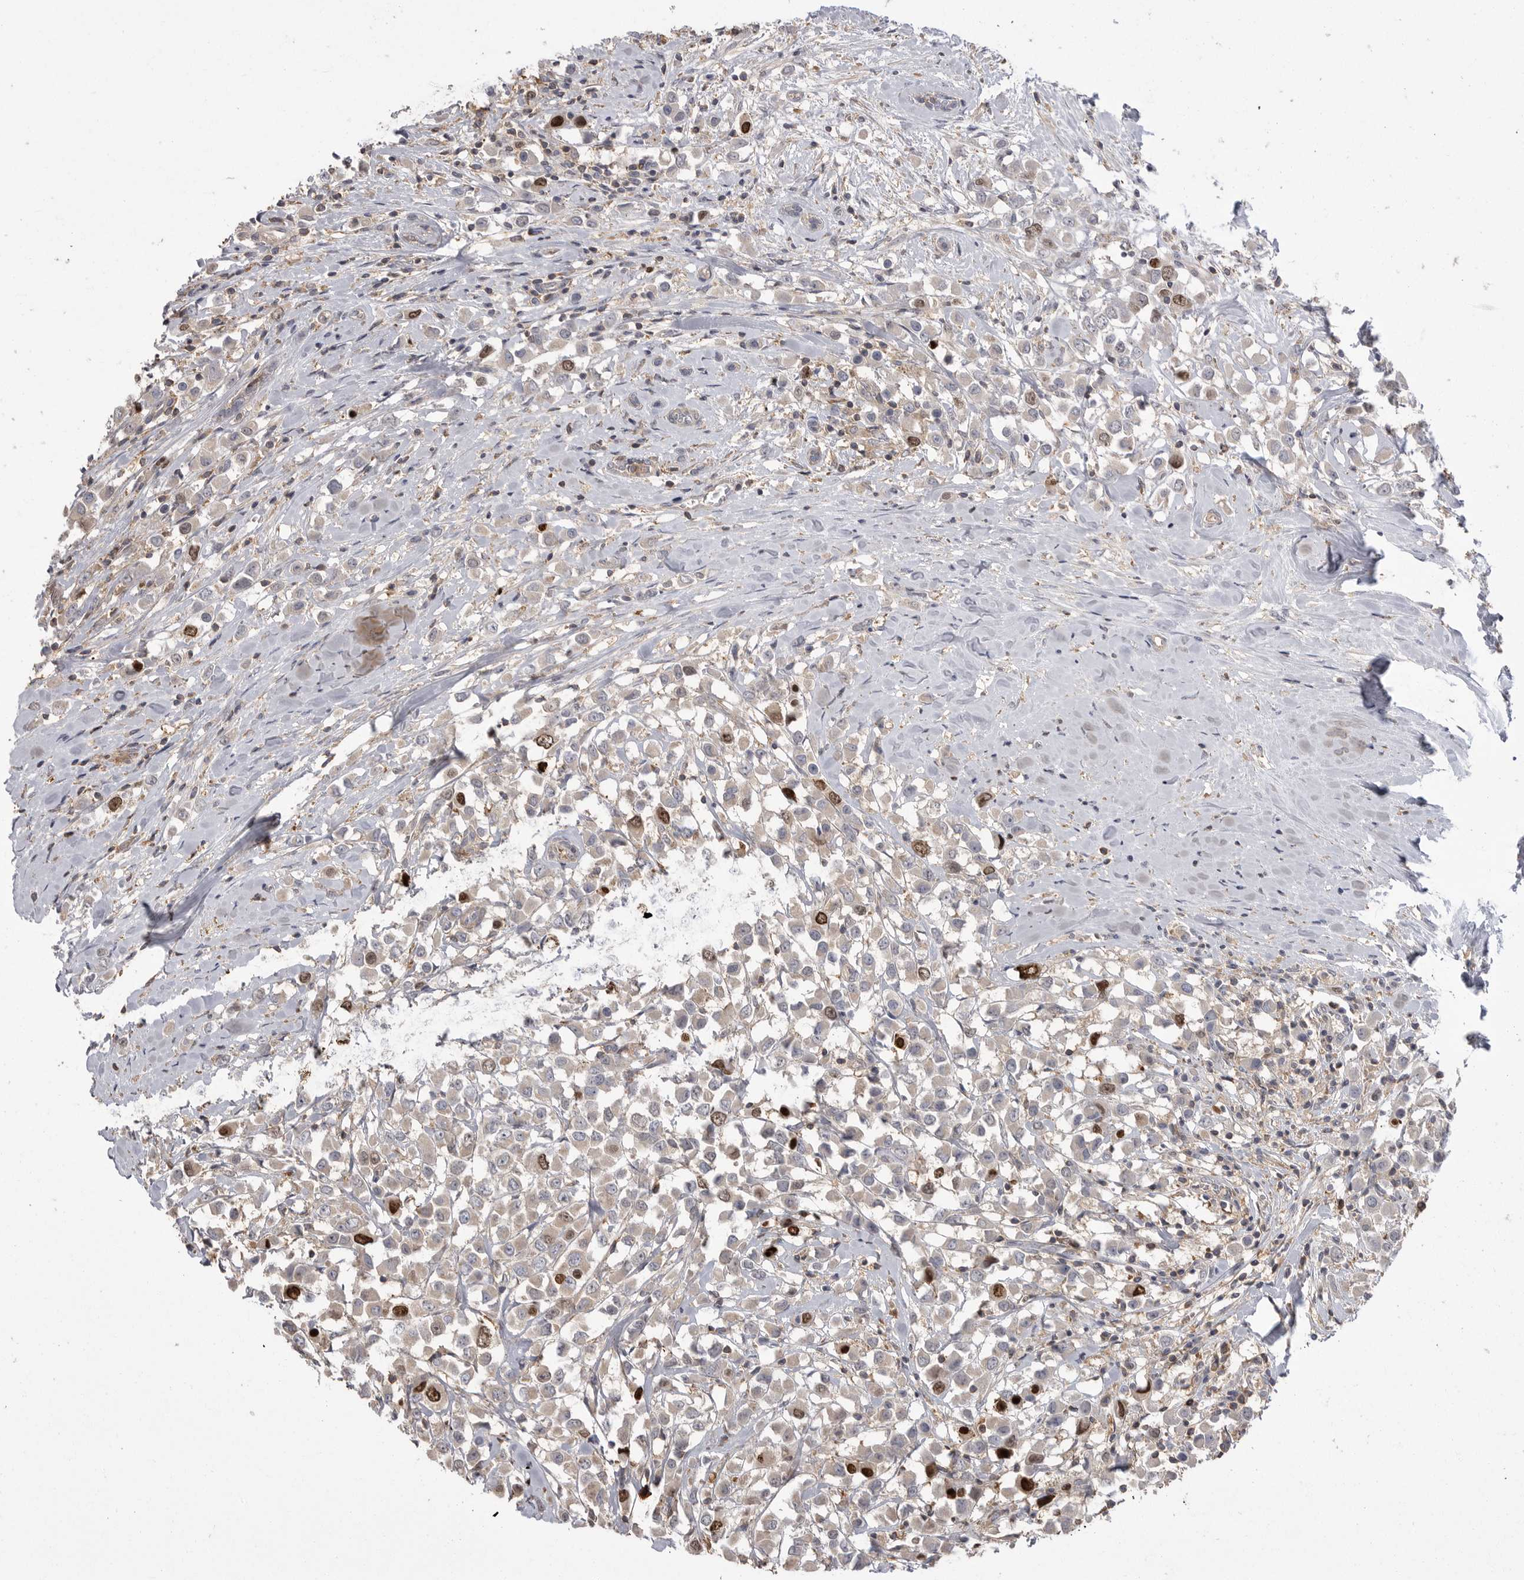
{"staining": {"intensity": "strong", "quantity": "<25%", "location": "nuclear"}, "tissue": "breast cancer", "cell_type": "Tumor cells", "image_type": "cancer", "snomed": [{"axis": "morphology", "description": "Duct carcinoma"}, {"axis": "topography", "description": "Breast"}], "caption": "Human breast cancer stained with a protein marker exhibits strong staining in tumor cells.", "gene": "TOP2A", "patient": {"sex": "female", "age": 61}}